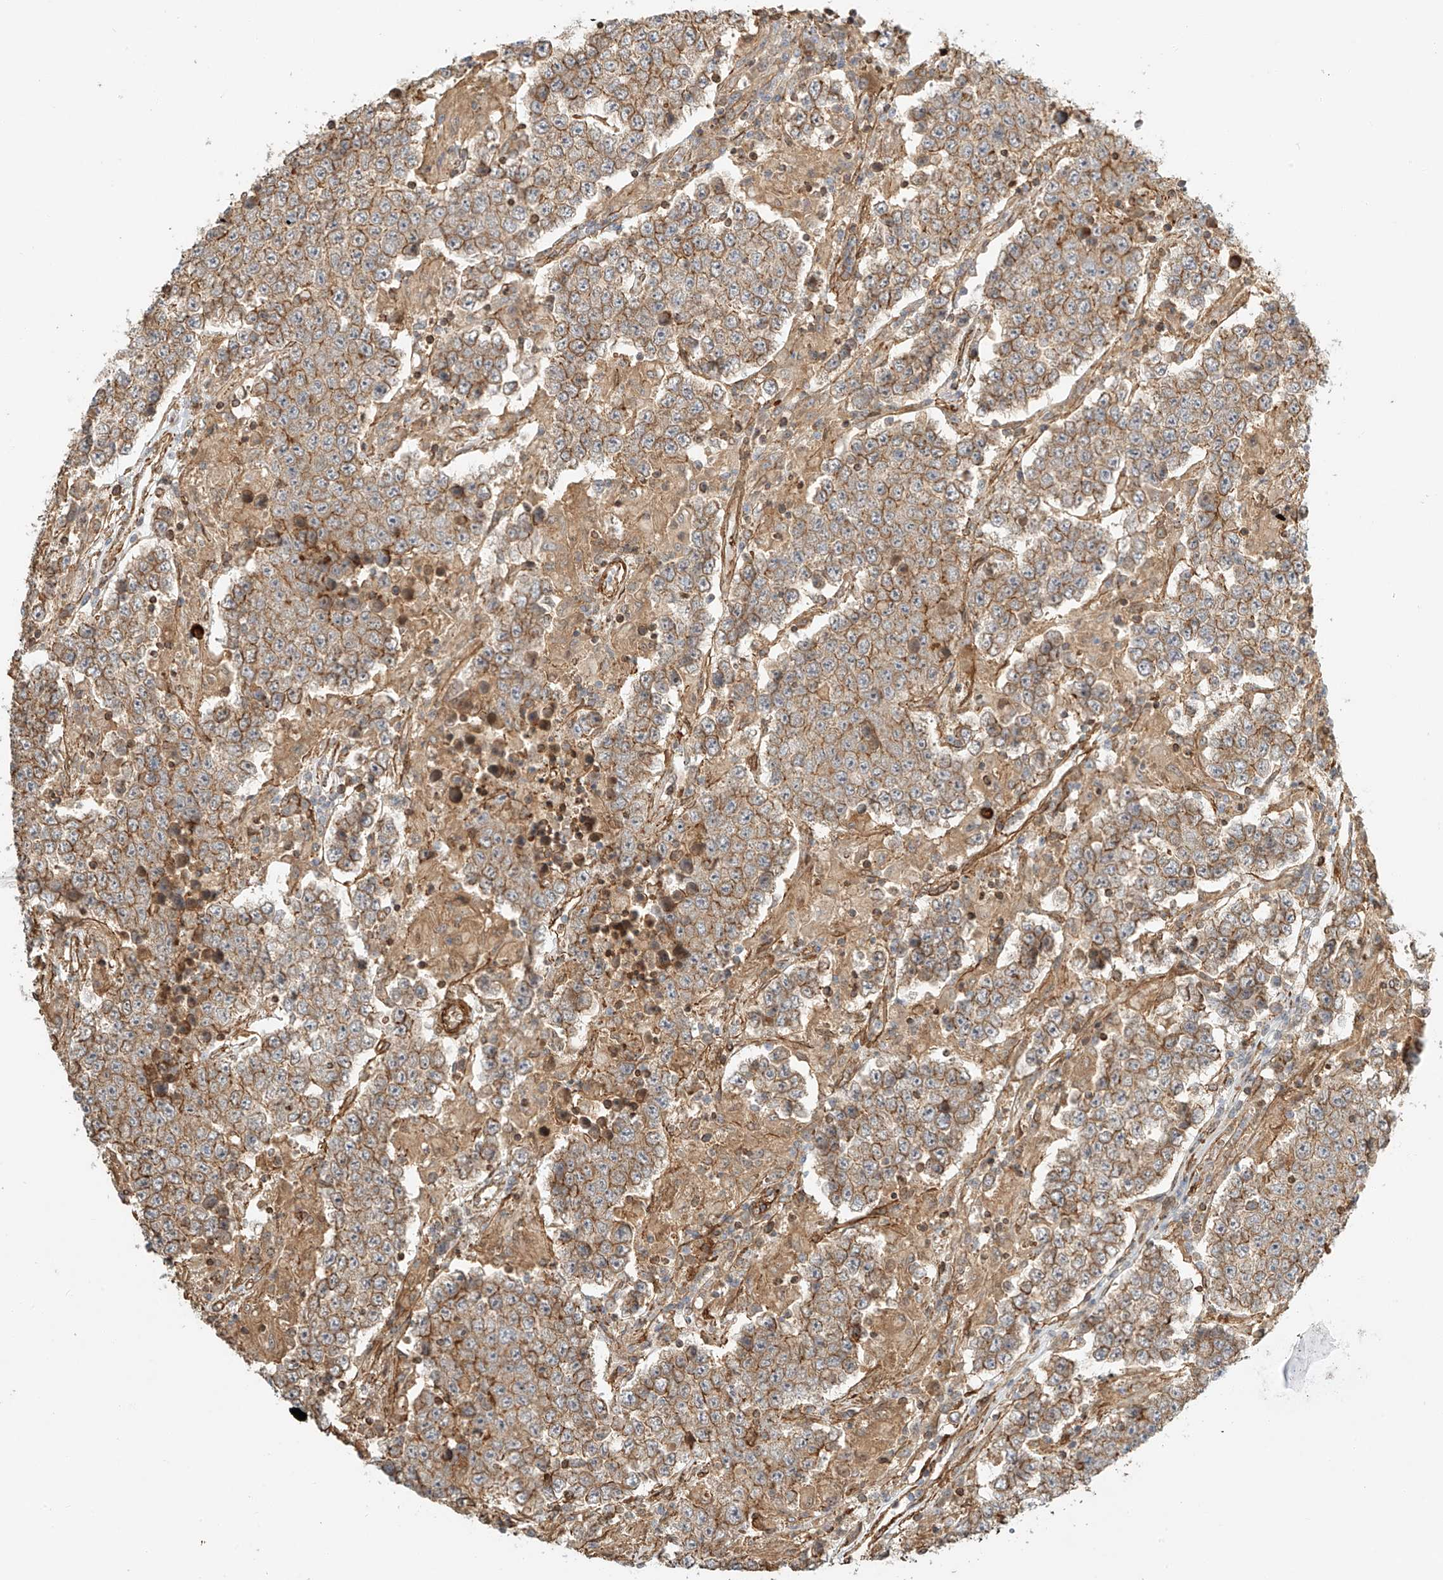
{"staining": {"intensity": "moderate", "quantity": ">75%", "location": "cytoplasmic/membranous"}, "tissue": "testis cancer", "cell_type": "Tumor cells", "image_type": "cancer", "snomed": [{"axis": "morphology", "description": "Normal tissue, NOS"}, {"axis": "morphology", "description": "Urothelial carcinoma, High grade"}, {"axis": "morphology", "description": "Seminoma, NOS"}, {"axis": "morphology", "description": "Carcinoma, Embryonal, NOS"}, {"axis": "topography", "description": "Urinary bladder"}, {"axis": "topography", "description": "Testis"}], "caption": "High-grade urothelial carcinoma (testis) stained for a protein (brown) demonstrates moderate cytoplasmic/membranous positive positivity in approximately >75% of tumor cells.", "gene": "CSMD3", "patient": {"sex": "male", "age": 41}}